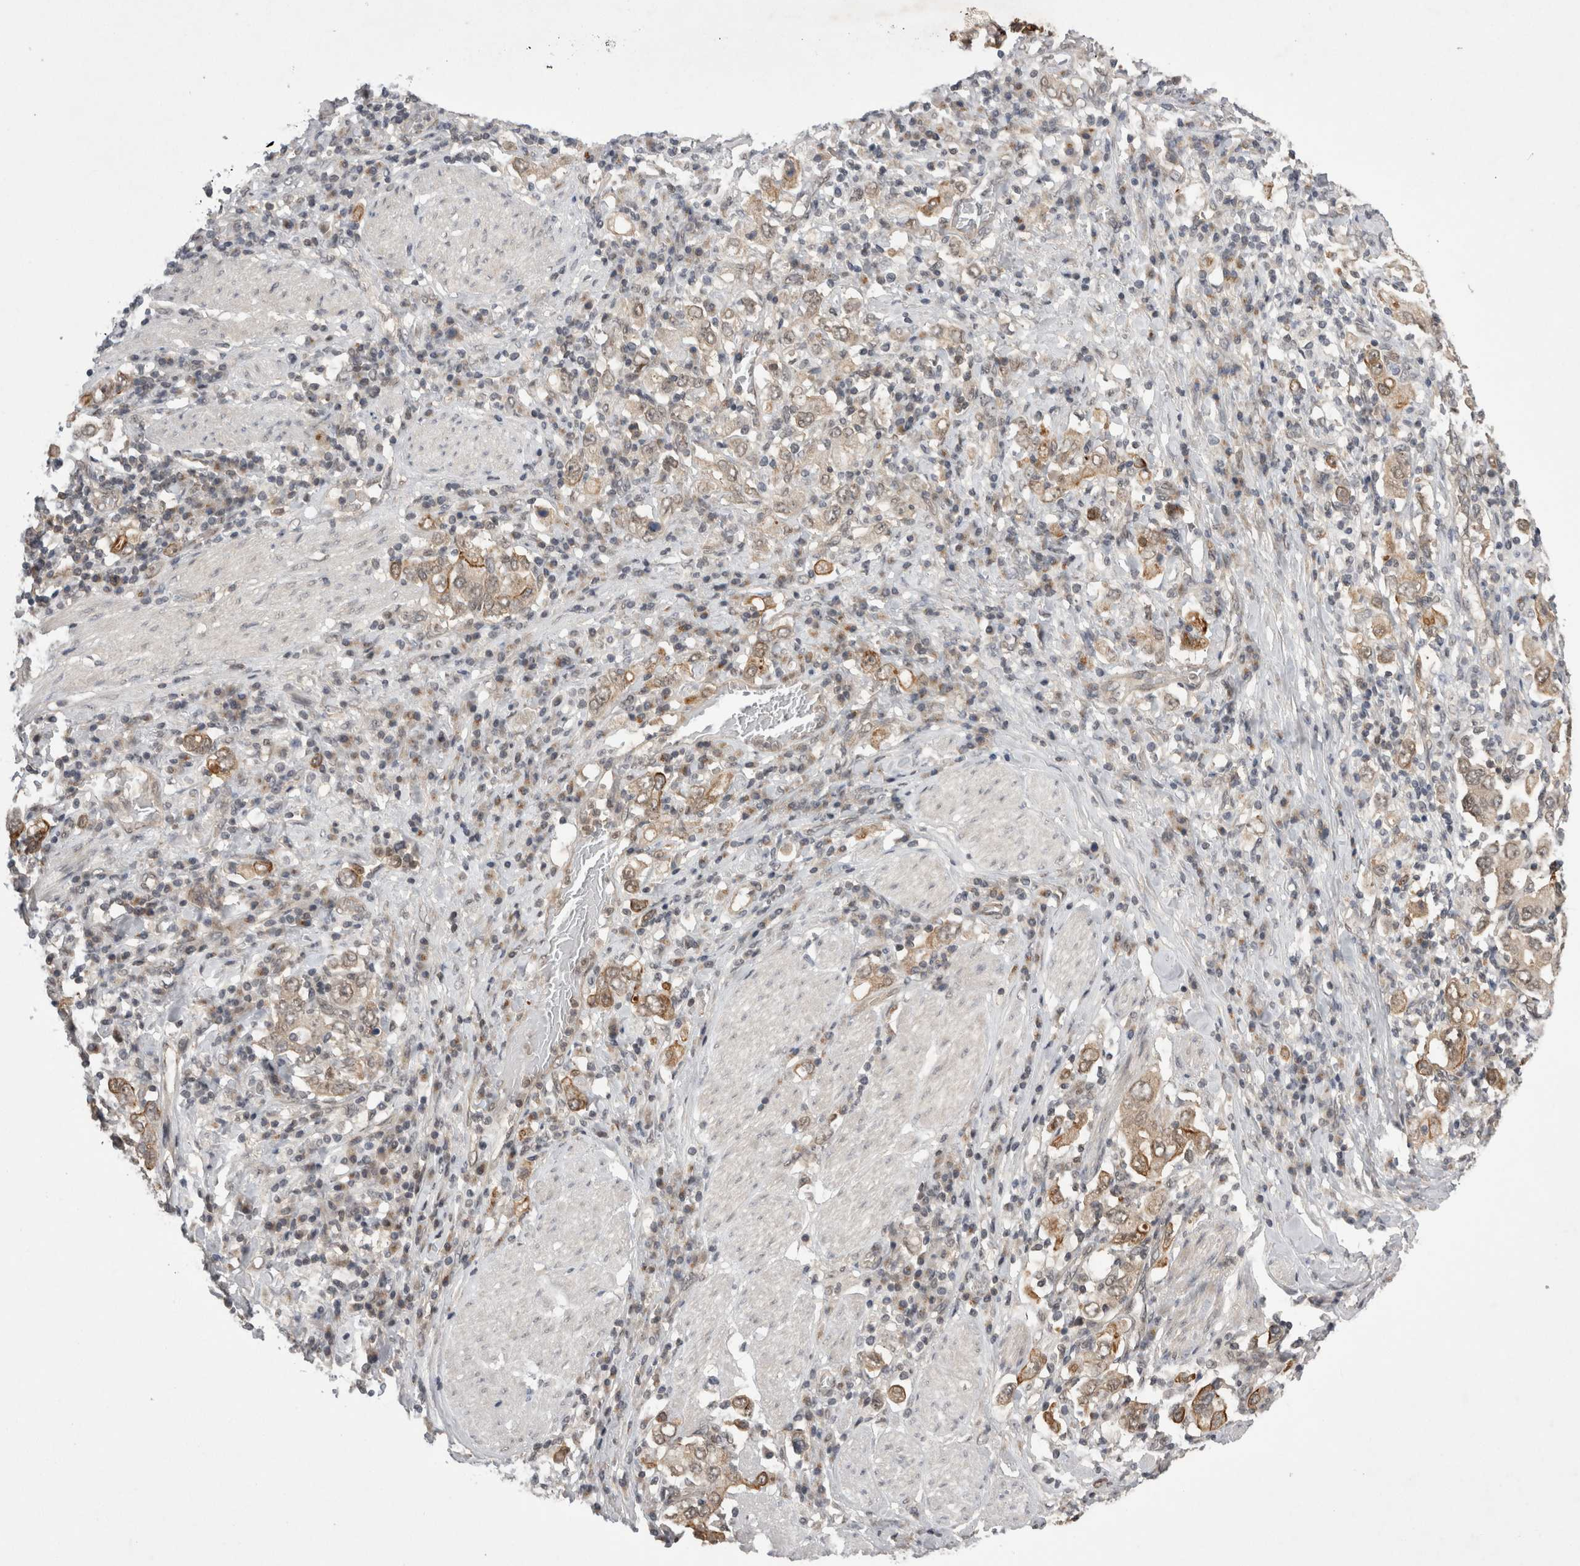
{"staining": {"intensity": "moderate", "quantity": "<25%", "location": "cytoplasmic/membranous"}, "tissue": "stomach cancer", "cell_type": "Tumor cells", "image_type": "cancer", "snomed": [{"axis": "morphology", "description": "Adenocarcinoma, NOS"}, {"axis": "topography", "description": "Stomach, upper"}], "caption": "Adenocarcinoma (stomach) stained for a protein (brown) displays moderate cytoplasmic/membranous positive positivity in approximately <25% of tumor cells.", "gene": "ZNF341", "patient": {"sex": "male", "age": 62}}